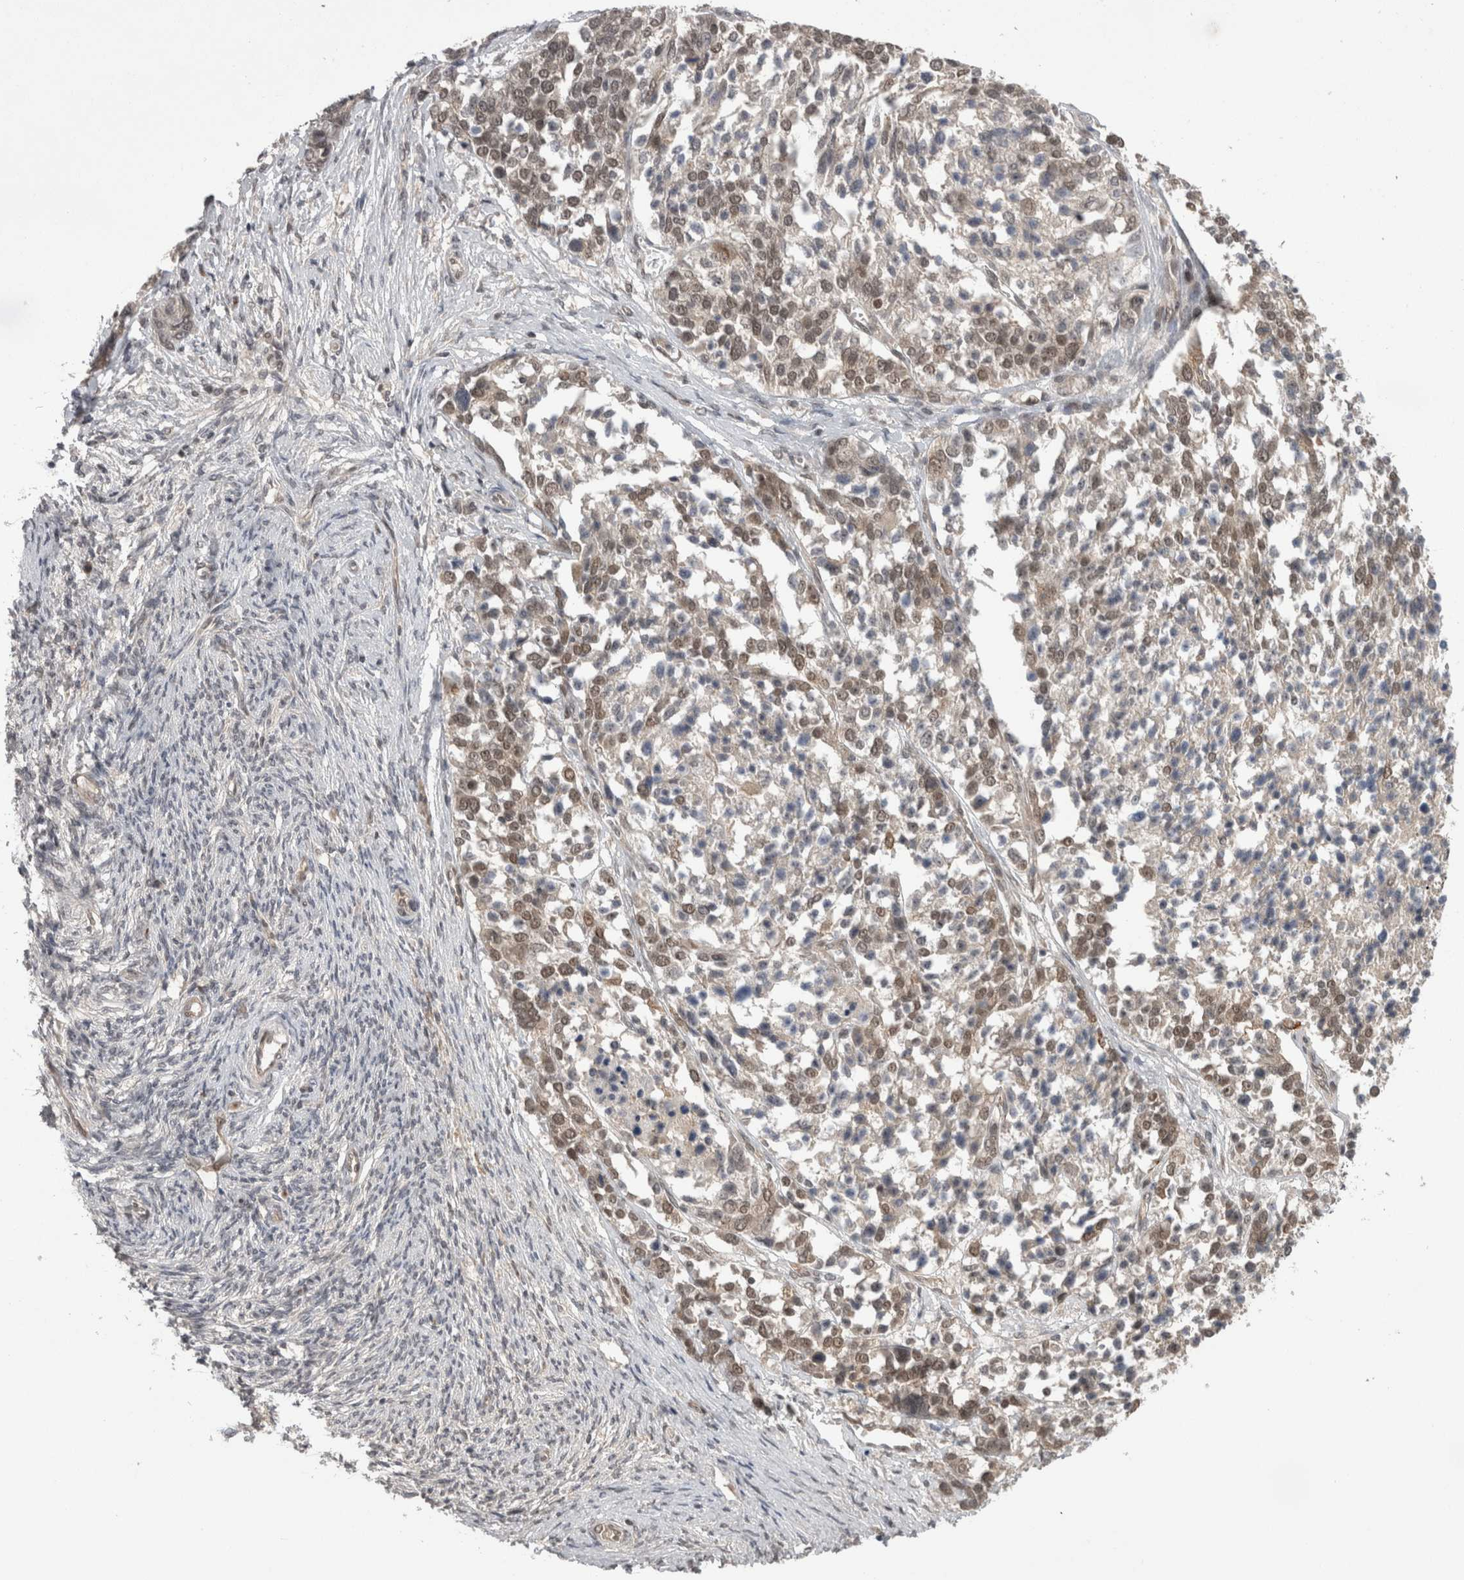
{"staining": {"intensity": "weak", "quantity": ">75%", "location": "nuclear"}, "tissue": "ovarian cancer", "cell_type": "Tumor cells", "image_type": "cancer", "snomed": [{"axis": "morphology", "description": "Cystadenocarcinoma, serous, NOS"}, {"axis": "topography", "description": "Ovary"}], "caption": "The image displays immunohistochemical staining of ovarian cancer (serous cystadenocarcinoma). There is weak nuclear expression is present in about >75% of tumor cells. (IHC, brightfield microscopy, high magnification).", "gene": "ZNF341", "patient": {"sex": "female", "age": 44}}